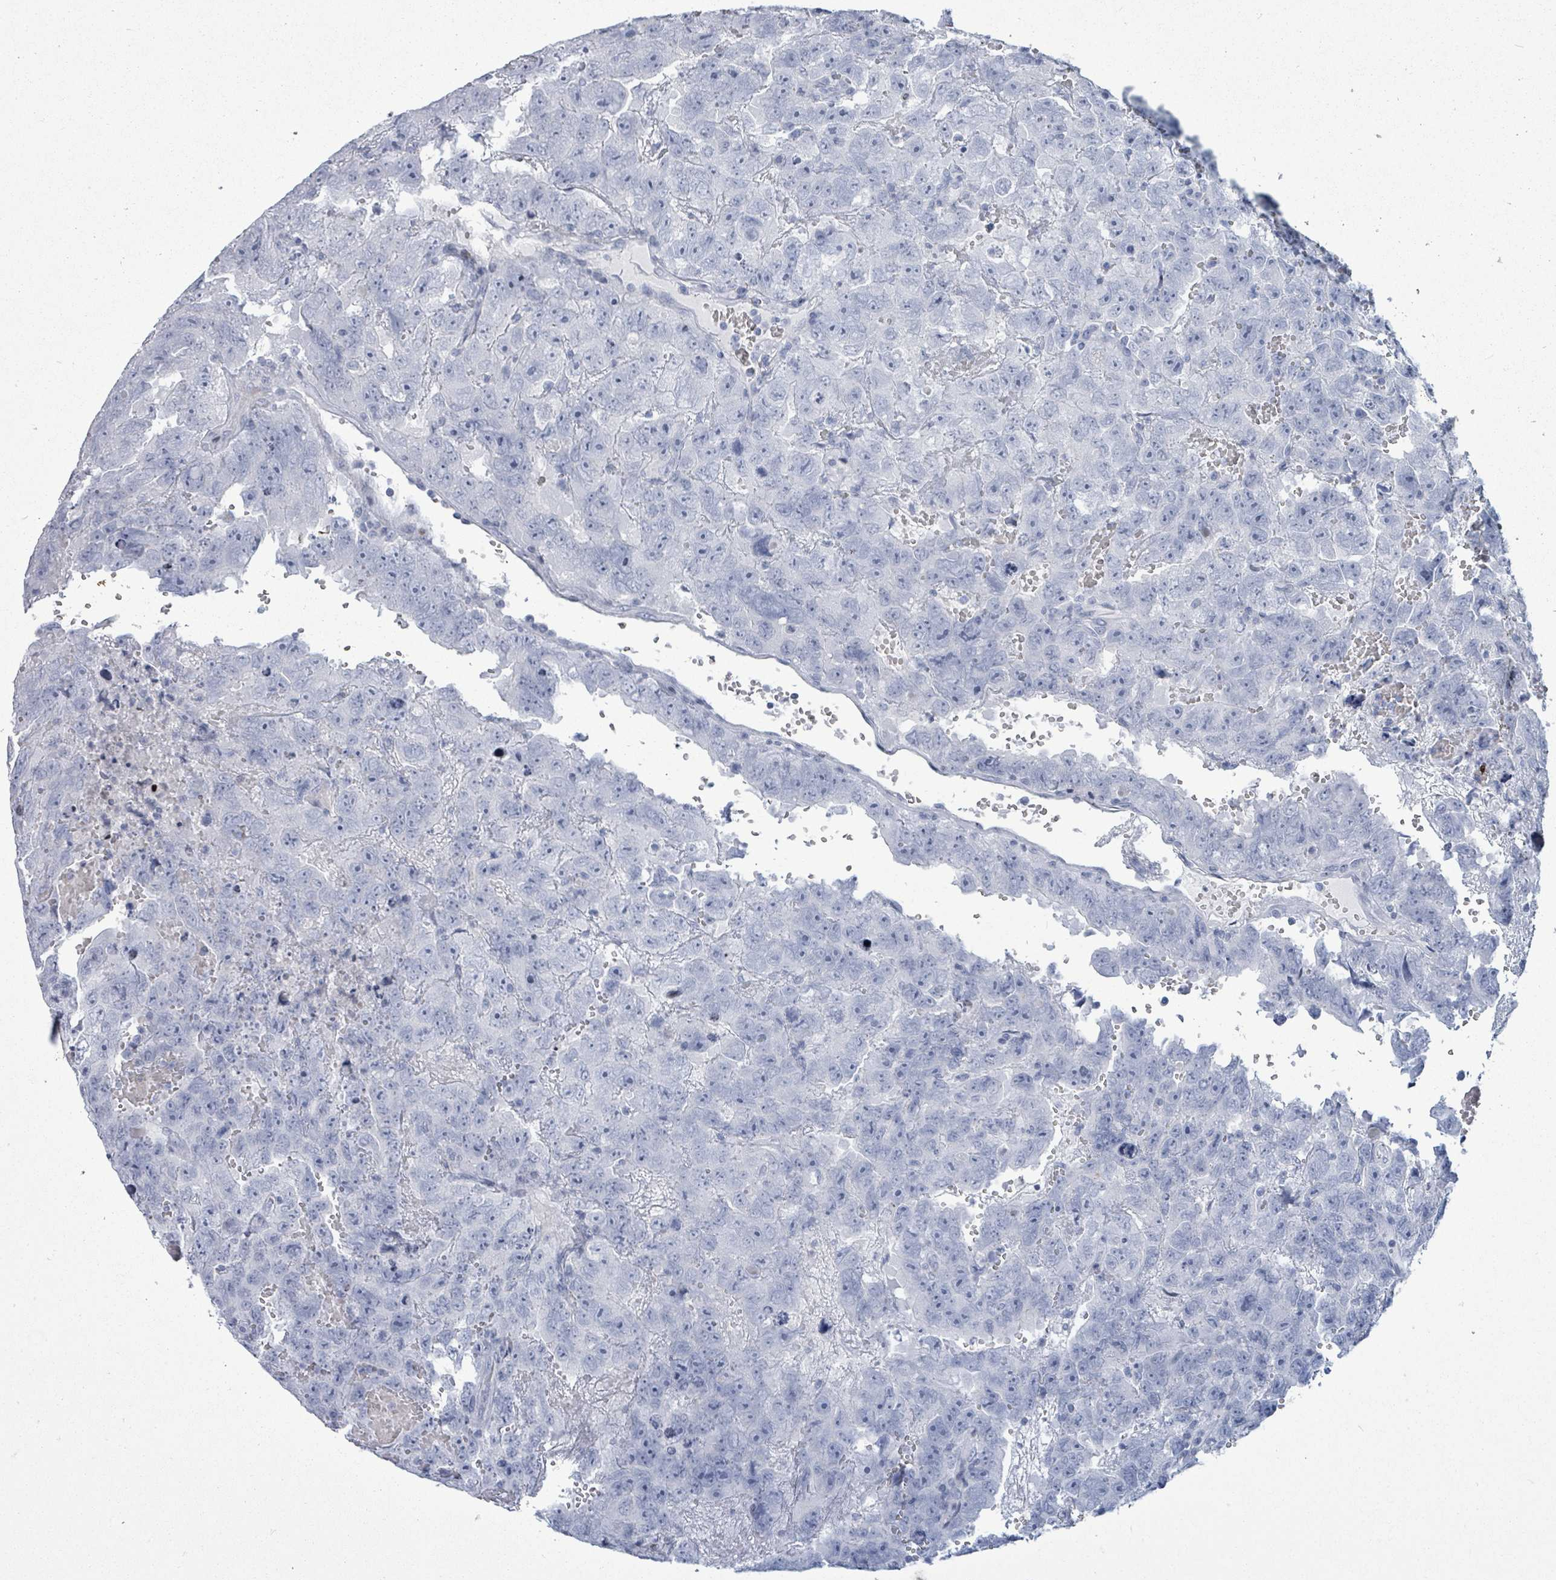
{"staining": {"intensity": "negative", "quantity": "none", "location": "none"}, "tissue": "testis cancer", "cell_type": "Tumor cells", "image_type": "cancer", "snomed": [{"axis": "morphology", "description": "Carcinoma, Embryonal, NOS"}, {"axis": "topography", "description": "Testis"}], "caption": "Tumor cells are negative for protein expression in human testis embryonal carcinoma.", "gene": "MALL", "patient": {"sex": "male", "age": 45}}